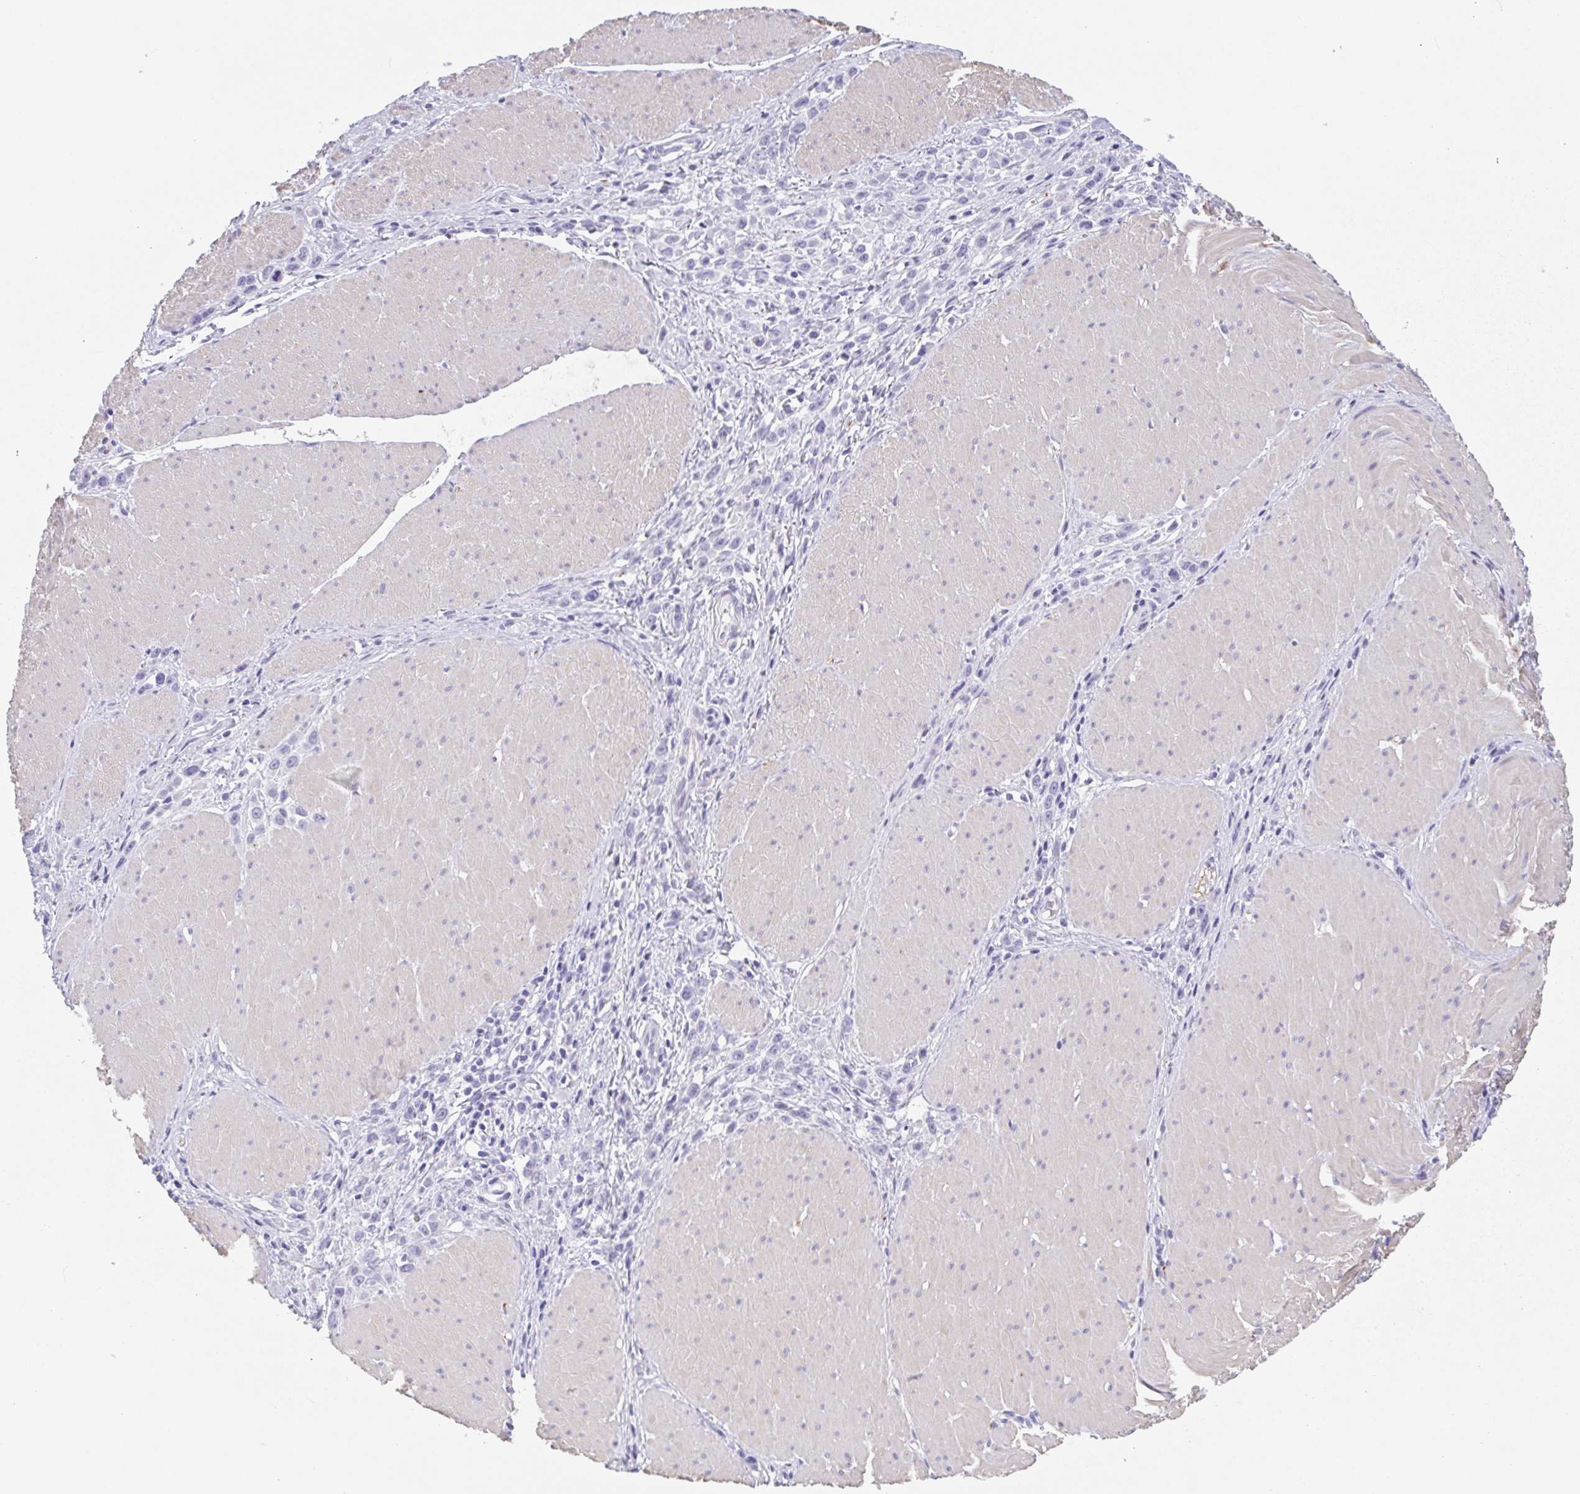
{"staining": {"intensity": "negative", "quantity": "none", "location": "none"}, "tissue": "stomach cancer", "cell_type": "Tumor cells", "image_type": "cancer", "snomed": [{"axis": "morphology", "description": "Adenocarcinoma, NOS"}, {"axis": "topography", "description": "Stomach"}], "caption": "This image is of stomach adenocarcinoma stained with immunohistochemistry (IHC) to label a protein in brown with the nuclei are counter-stained blue. There is no staining in tumor cells. (Brightfield microscopy of DAB IHC at high magnification).", "gene": "TAGLN3", "patient": {"sex": "male", "age": 47}}